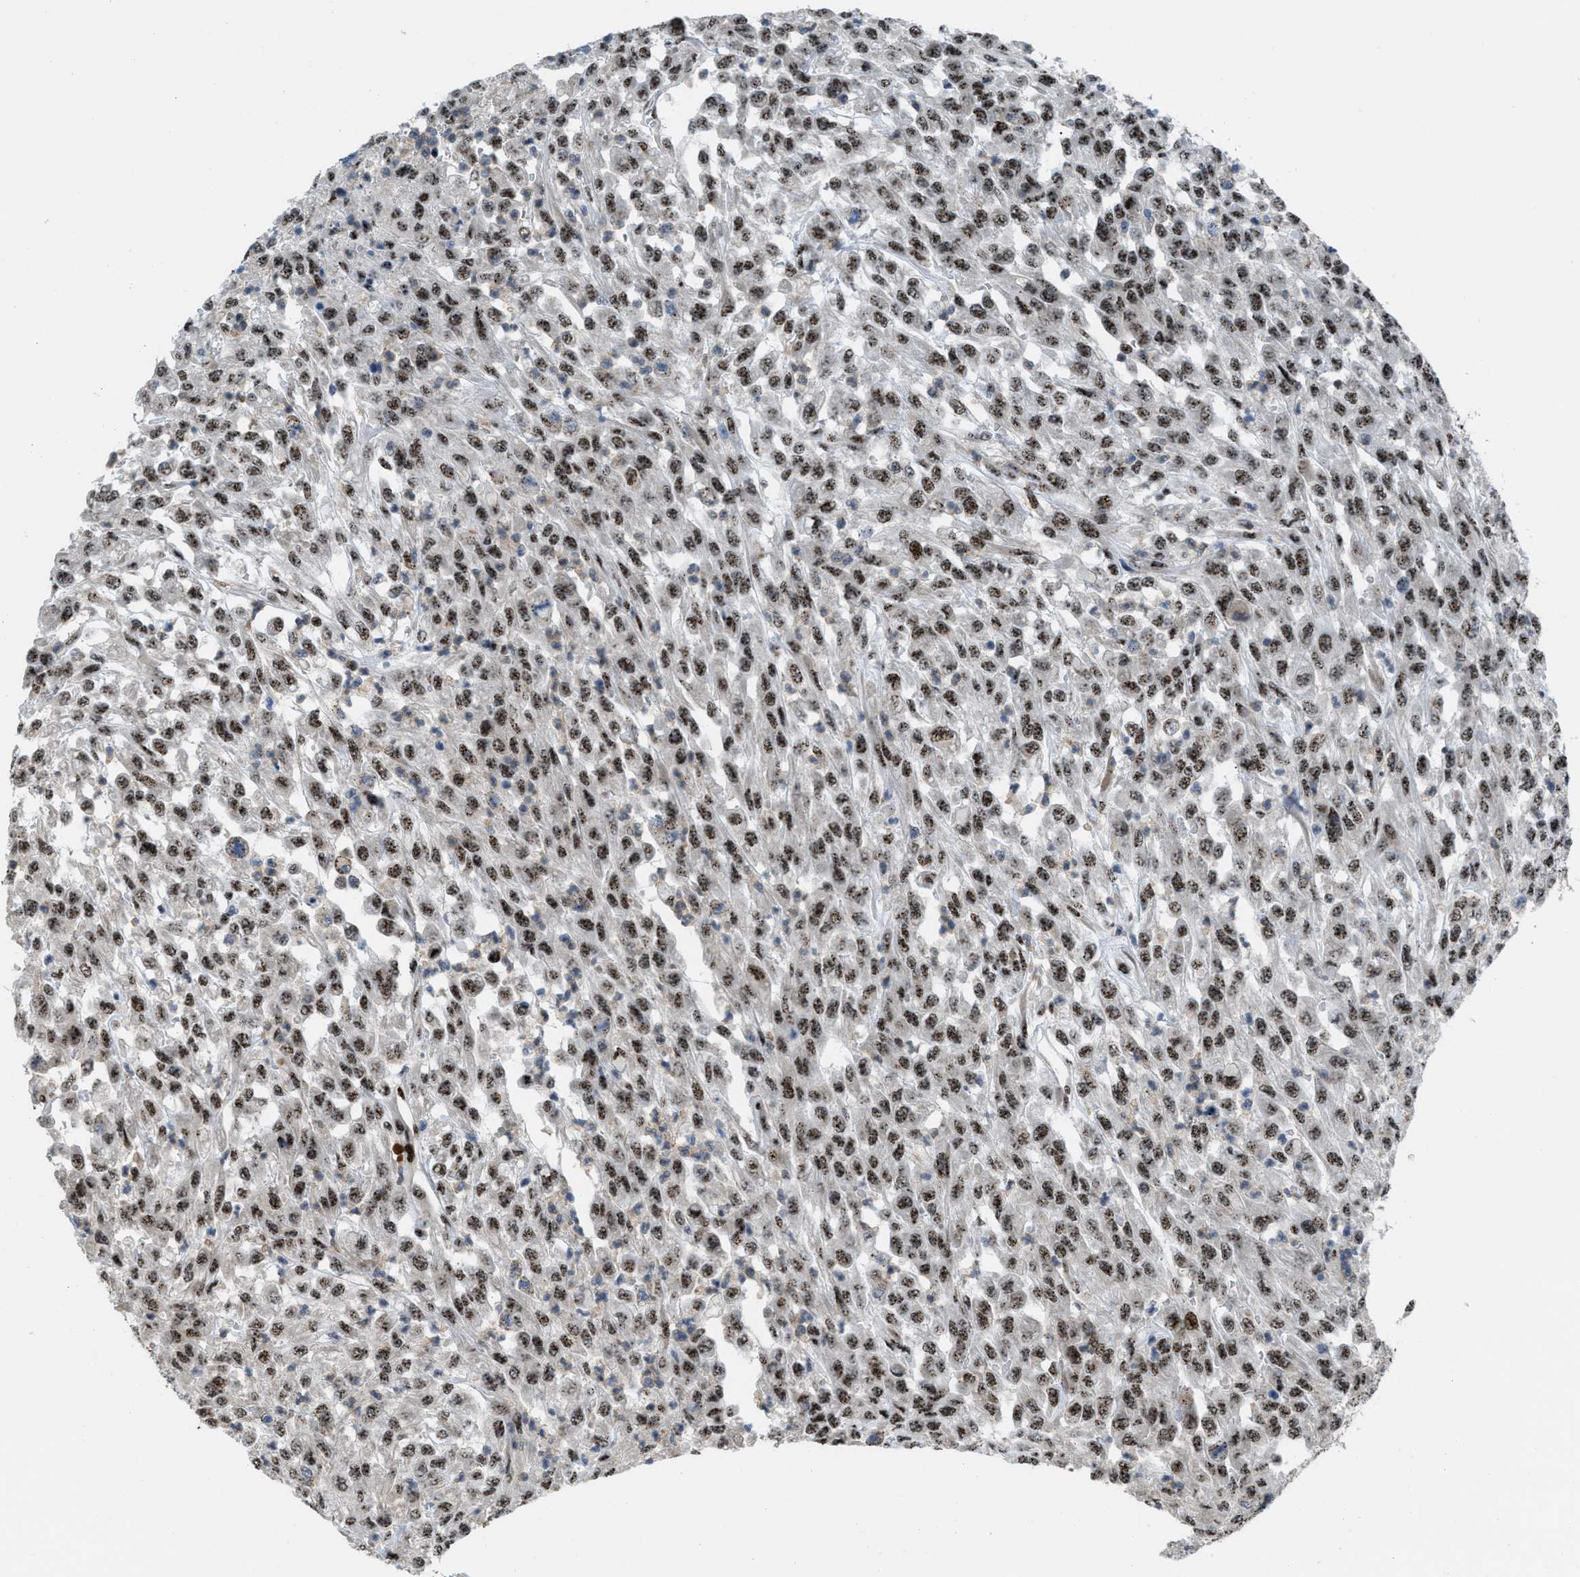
{"staining": {"intensity": "moderate", "quantity": ">75%", "location": "nuclear"}, "tissue": "urothelial cancer", "cell_type": "Tumor cells", "image_type": "cancer", "snomed": [{"axis": "morphology", "description": "Urothelial carcinoma, High grade"}, {"axis": "topography", "description": "Urinary bladder"}], "caption": "Immunohistochemistry staining of urothelial cancer, which shows medium levels of moderate nuclear positivity in about >75% of tumor cells indicating moderate nuclear protein staining. The staining was performed using DAB (3,3'-diaminobenzidine) (brown) for protein detection and nuclei were counterstained in hematoxylin (blue).", "gene": "CDR2", "patient": {"sex": "male", "age": 46}}